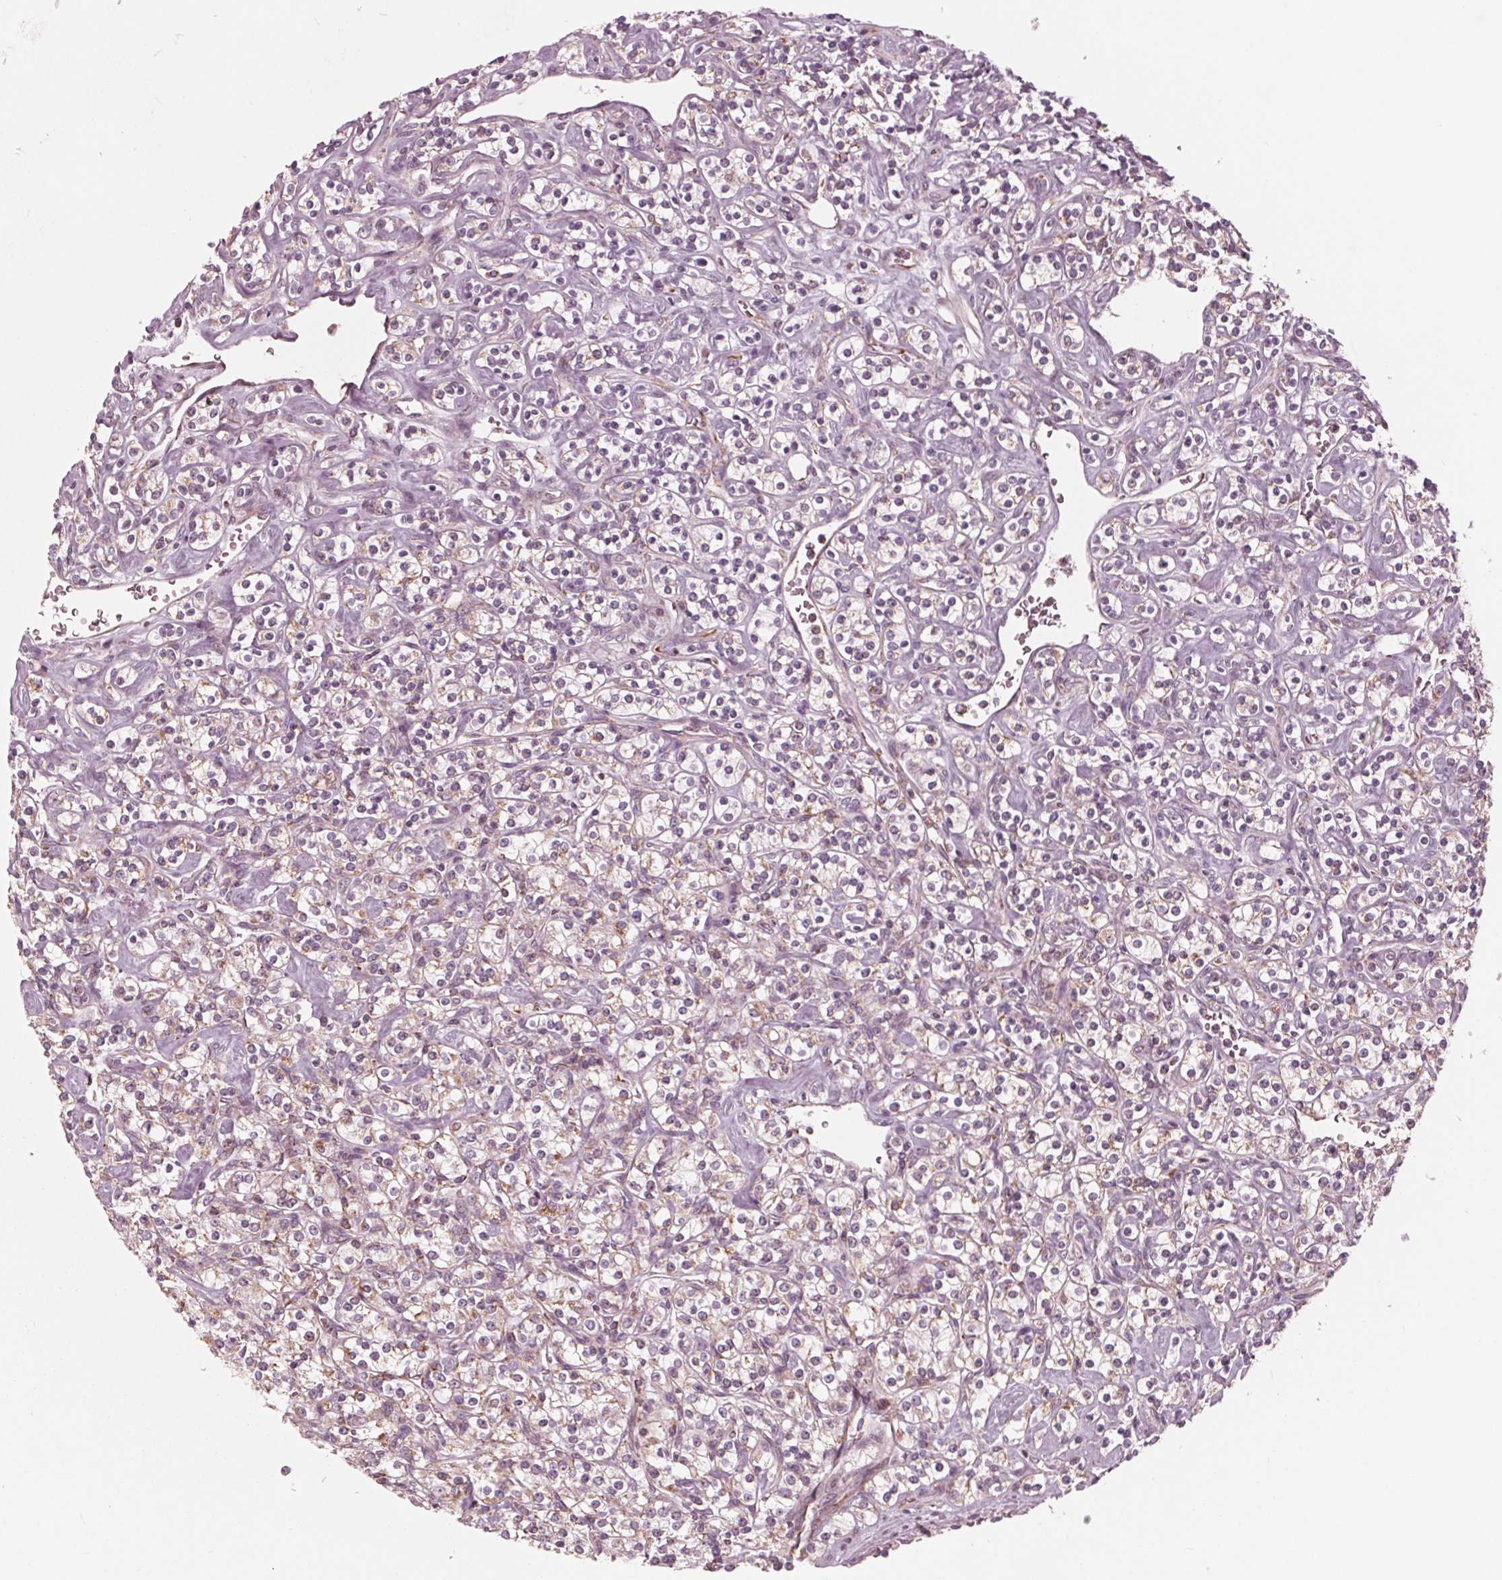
{"staining": {"intensity": "weak", "quantity": "25%-75%", "location": "cytoplasmic/membranous"}, "tissue": "renal cancer", "cell_type": "Tumor cells", "image_type": "cancer", "snomed": [{"axis": "morphology", "description": "Adenocarcinoma, NOS"}, {"axis": "topography", "description": "Kidney"}], "caption": "IHC histopathology image of neoplastic tissue: human renal cancer stained using immunohistochemistry displays low levels of weak protein expression localized specifically in the cytoplasmic/membranous of tumor cells, appearing as a cytoplasmic/membranous brown color.", "gene": "DCAF4L2", "patient": {"sex": "male", "age": 77}}